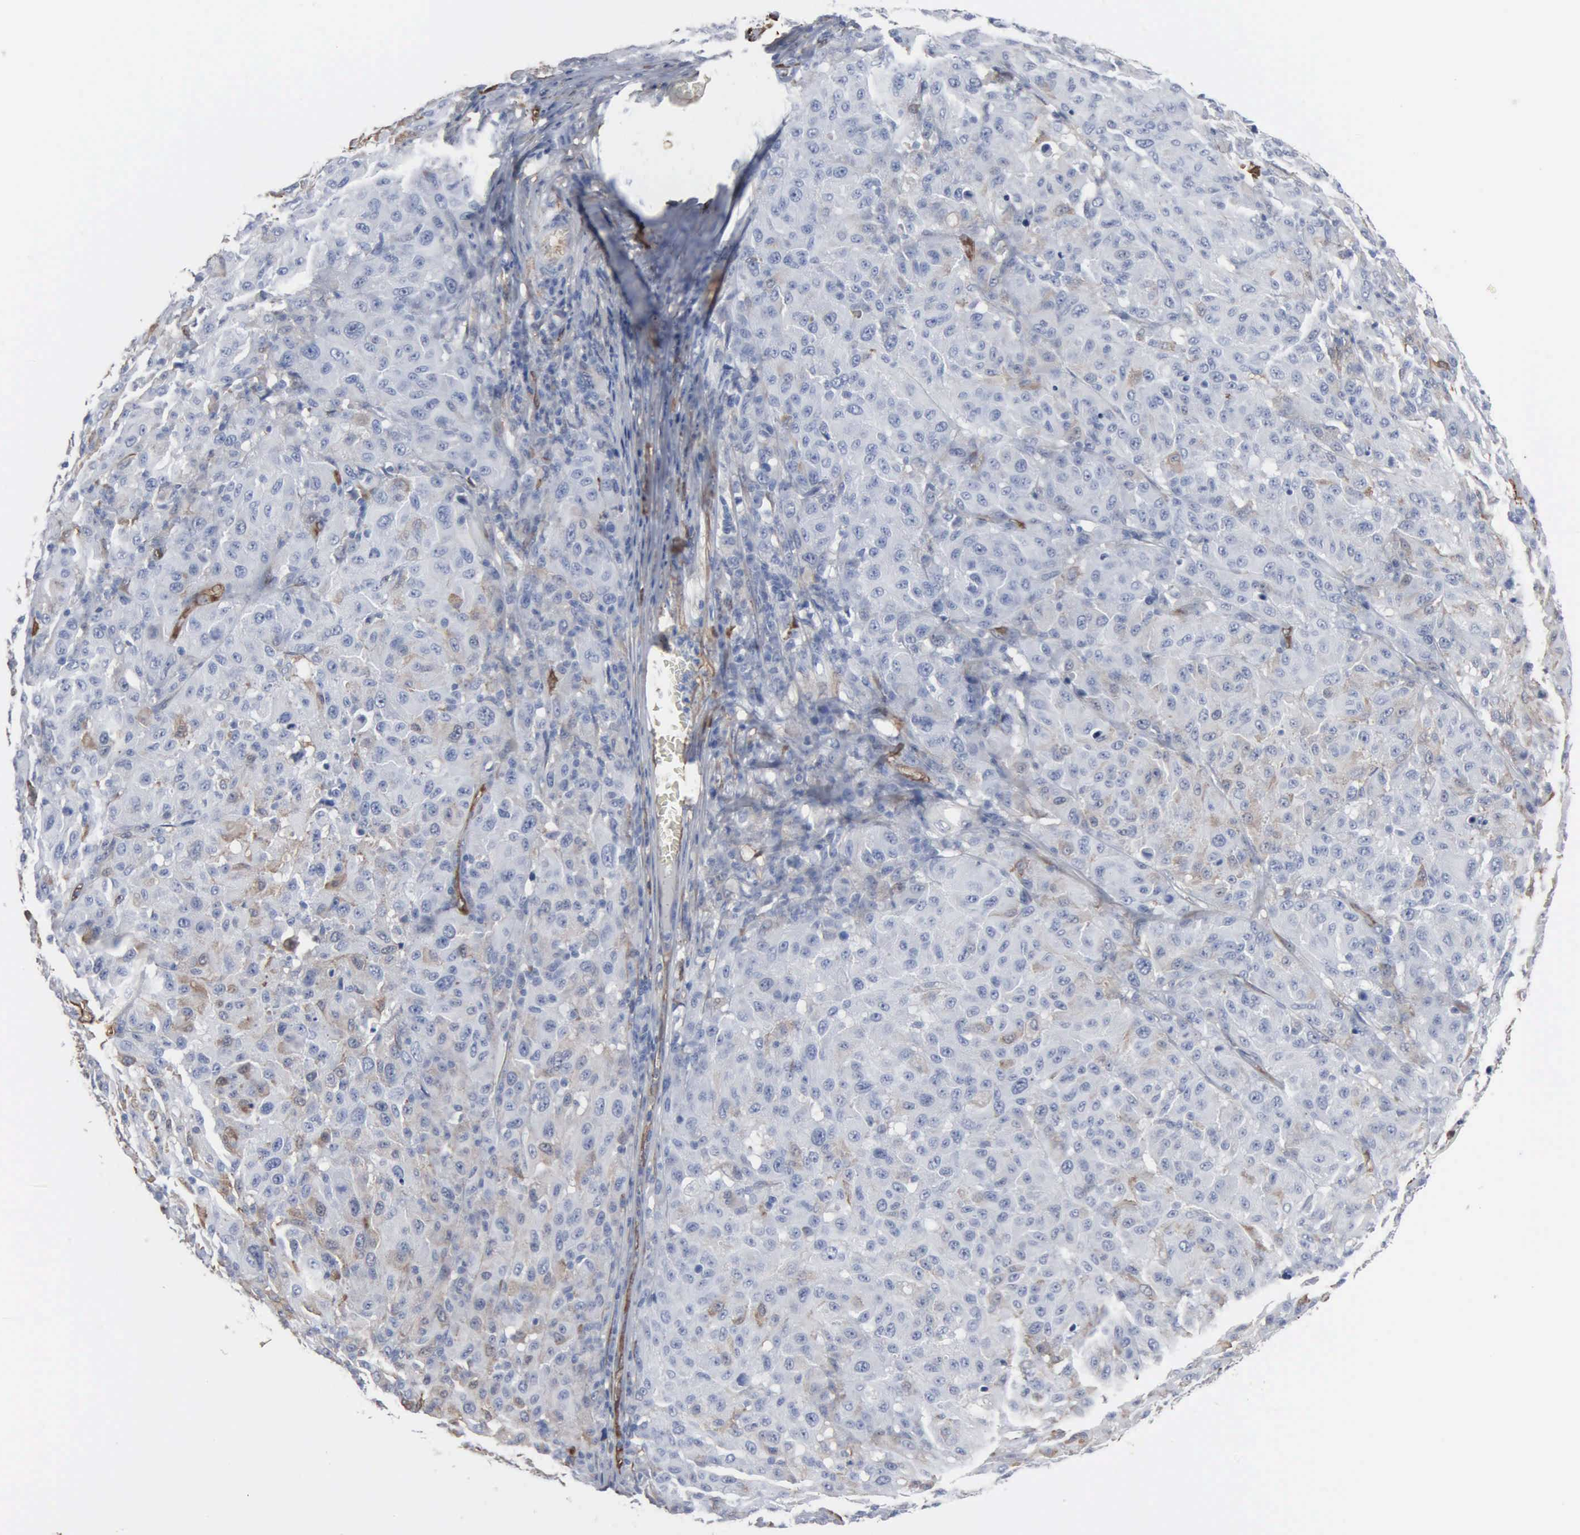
{"staining": {"intensity": "negative", "quantity": "none", "location": "none"}, "tissue": "melanoma", "cell_type": "Tumor cells", "image_type": "cancer", "snomed": [{"axis": "morphology", "description": "Malignant melanoma, NOS"}, {"axis": "topography", "description": "Skin"}], "caption": "DAB immunohistochemical staining of melanoma exhibits no significant positivity in tumor cells.", "gene": "FSCN1", "patient": {"sex": "female", "age": 77}}